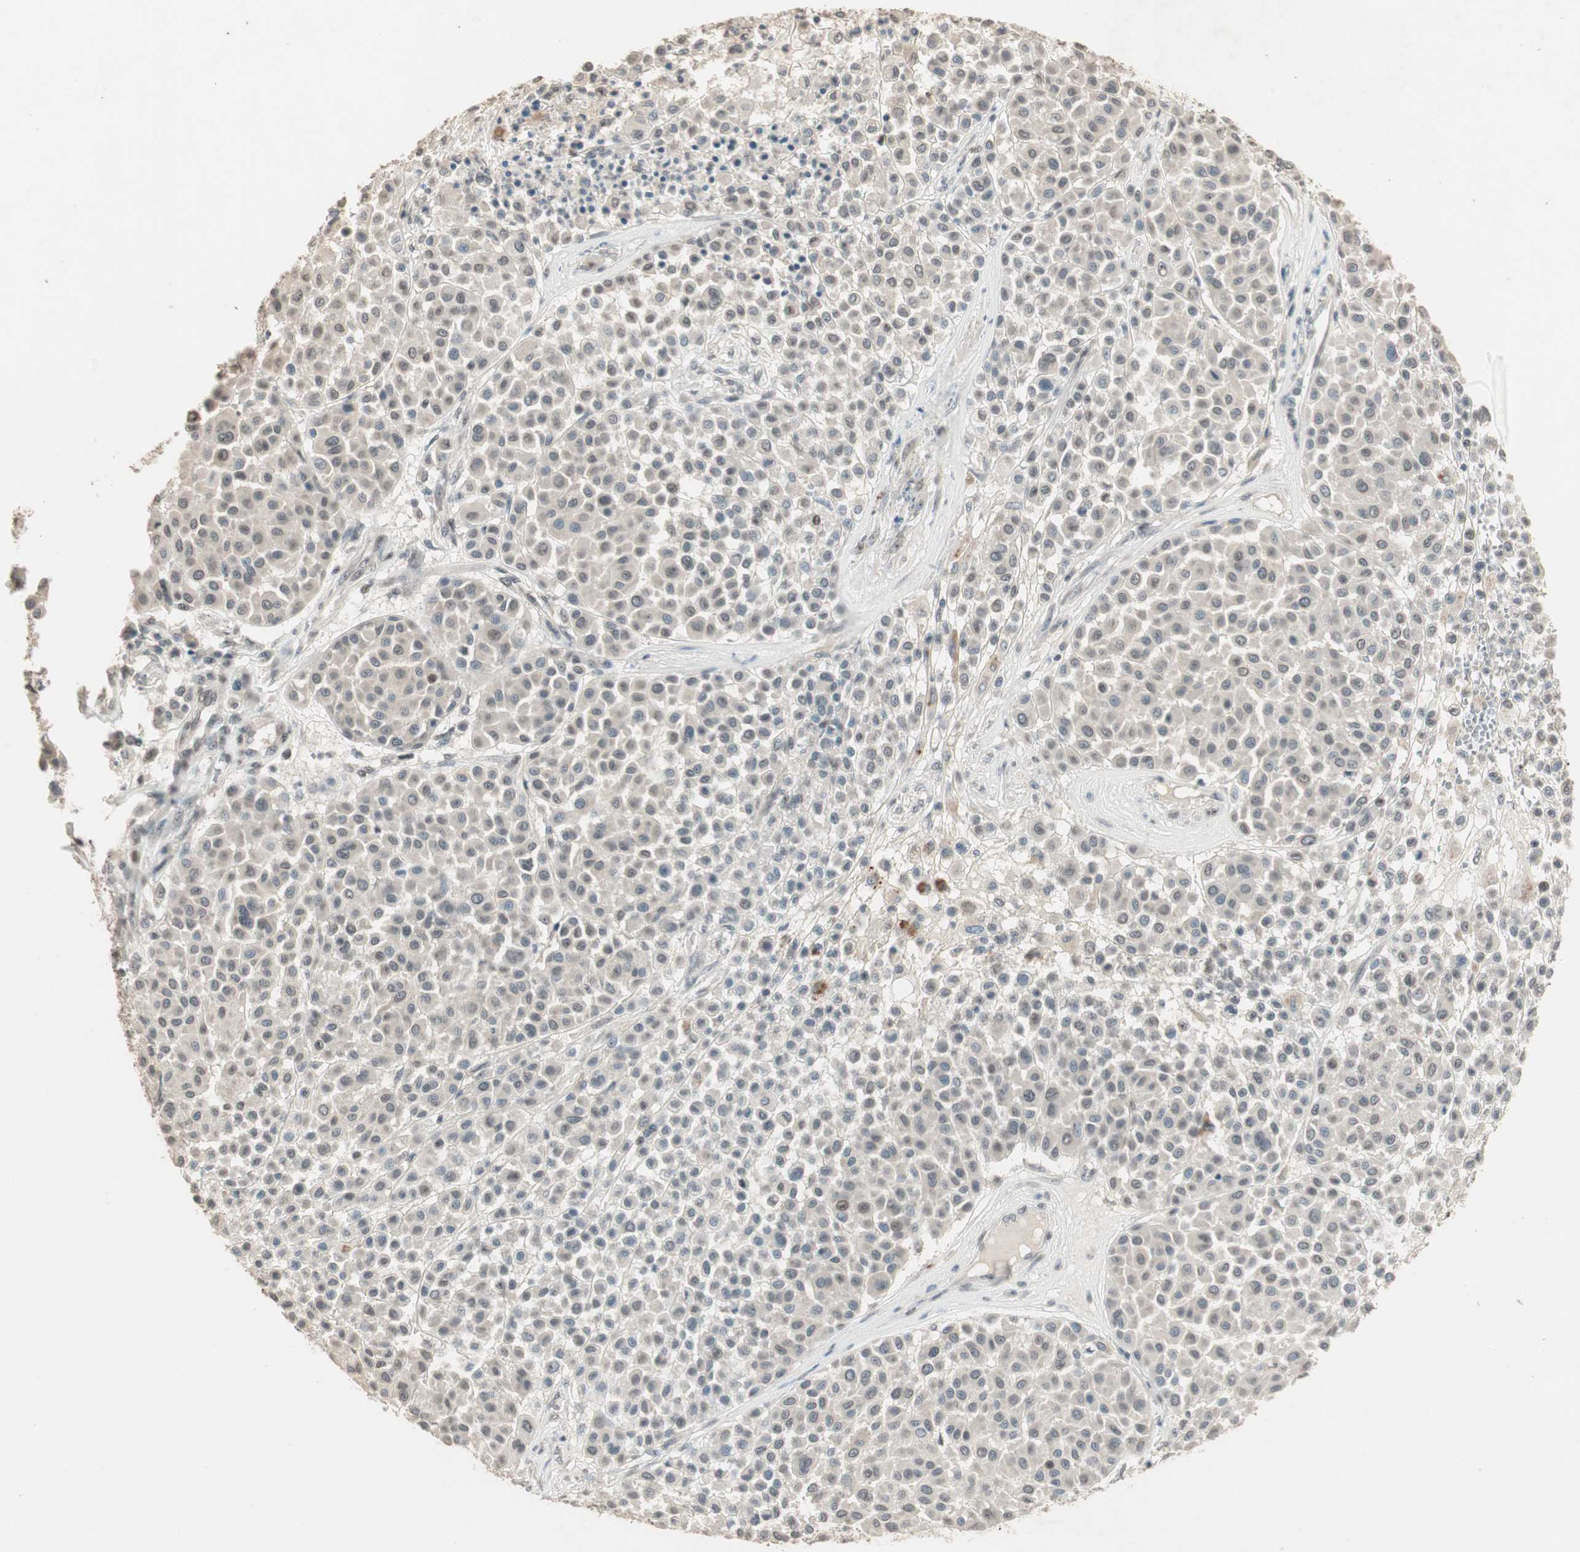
{"staining": {"intensity": "negative", "quantity": "none", "location": "none"}, "tissue": "melanoma", "cell_type": "Tumor cells", "image_type": "cancer", "snomed": [{"axis": "morphology", "description": "Malignant melanoma, Metastatic site"}, {"axis": "topography", "description": "Soft tissue"}], "caption": "Malignant melanoma (metastatic site) was stained to show a protein in brown. There is no significant positivity in tumor cells.", "gene": "ETV4", "patient": {"sex": "male", "age": 41}}